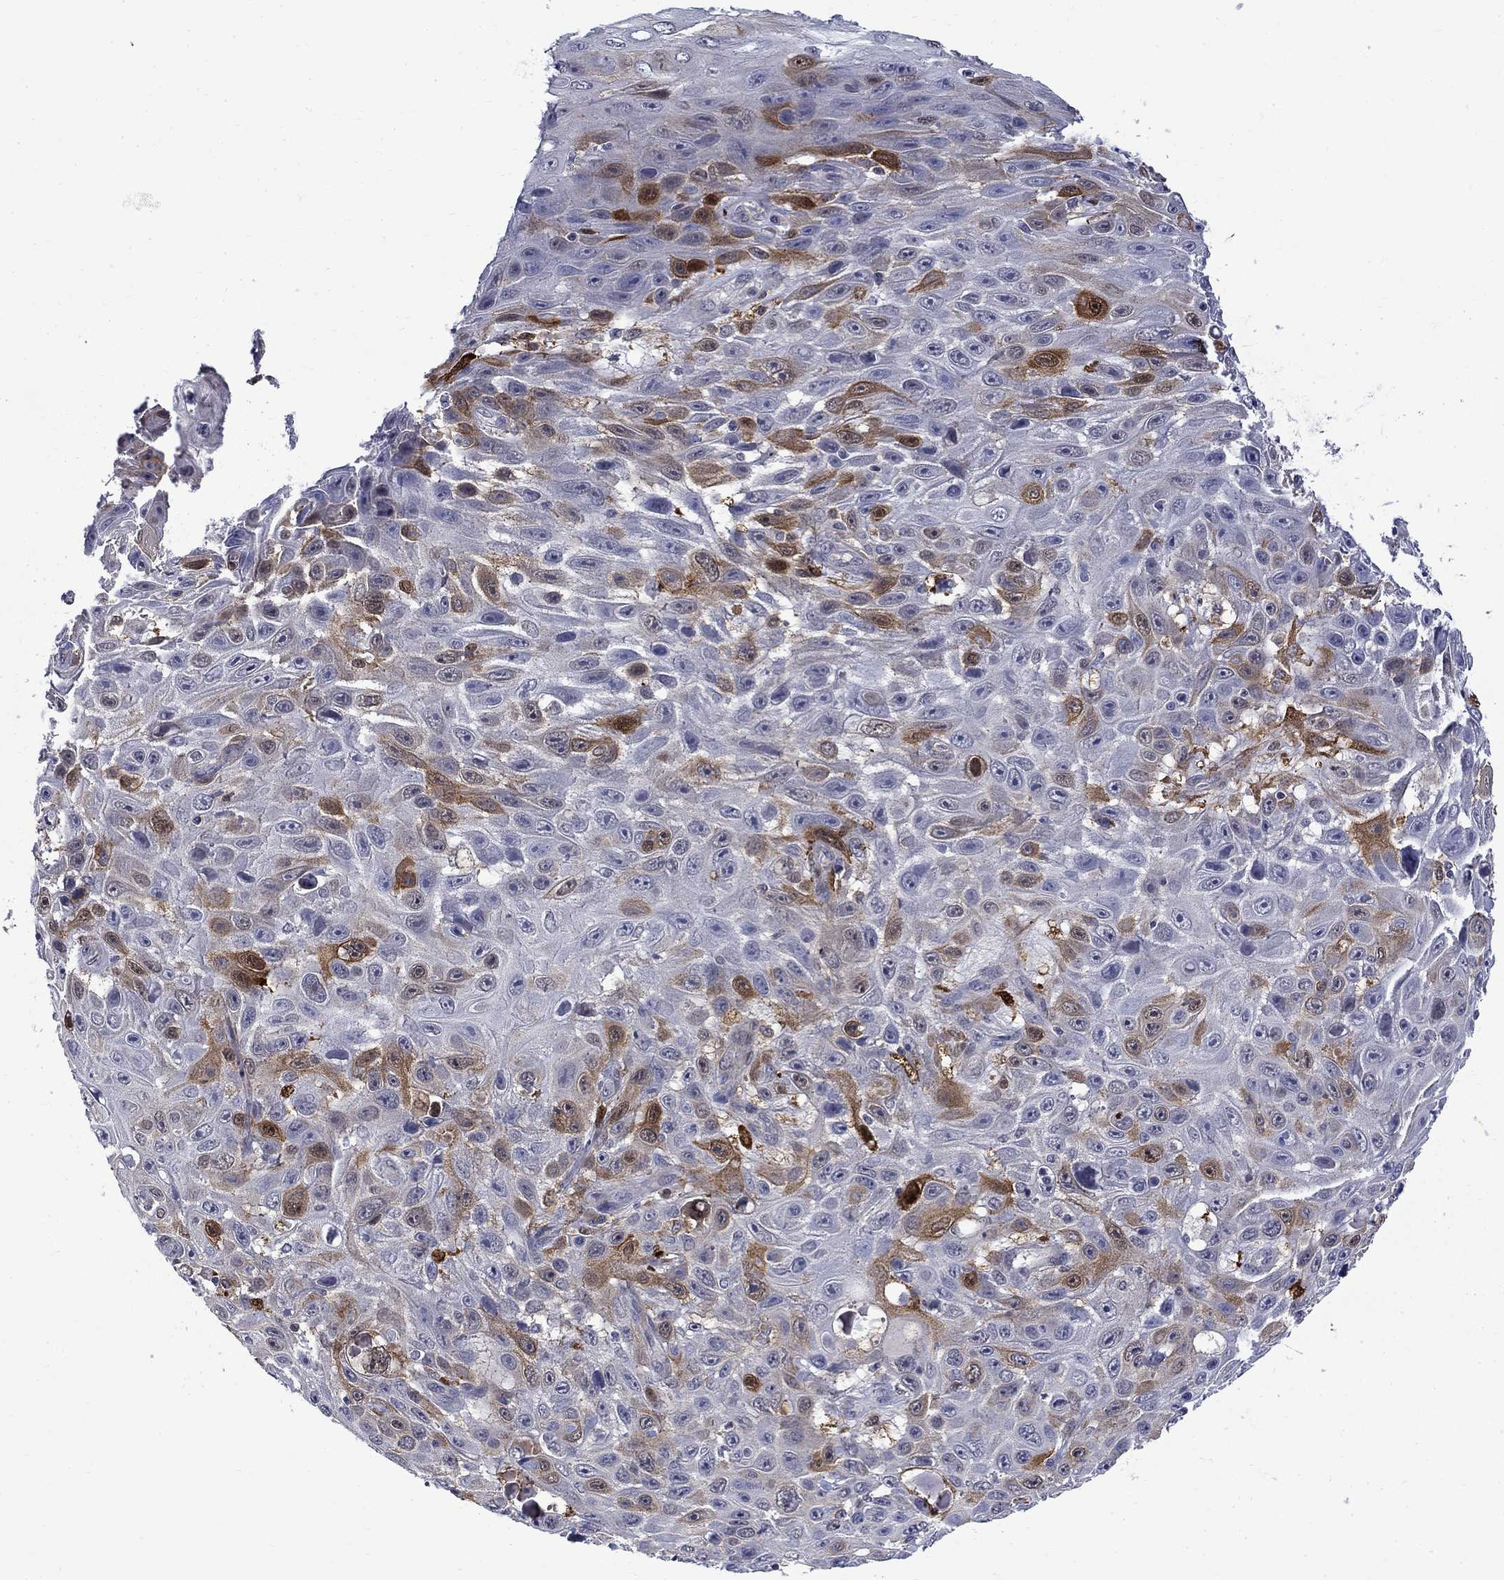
{"staining": {"intensity": "strong", "quantity": "<25%", "location": "cytoplasmic/membranous"}, "tissue": "skin cancer", "cell_type": "Tumor cells", "image_type": "cancer", "snomed": [{"axis": "morphology", "description": "Squamous cell carcinoma, NOS"}, {"axis": "topography", "description": "Skin"}], "caption": "Immunohistochemistry photomicrograph of skin cancer (squamous cell carcinoma) stained for a protein (brown), which reveals medium levels of strong cytoplasmic/membranous staining in about <25% of tumor cells.", "gene": "PCBP3", "patient": {"sex": "male", "age": 82}}